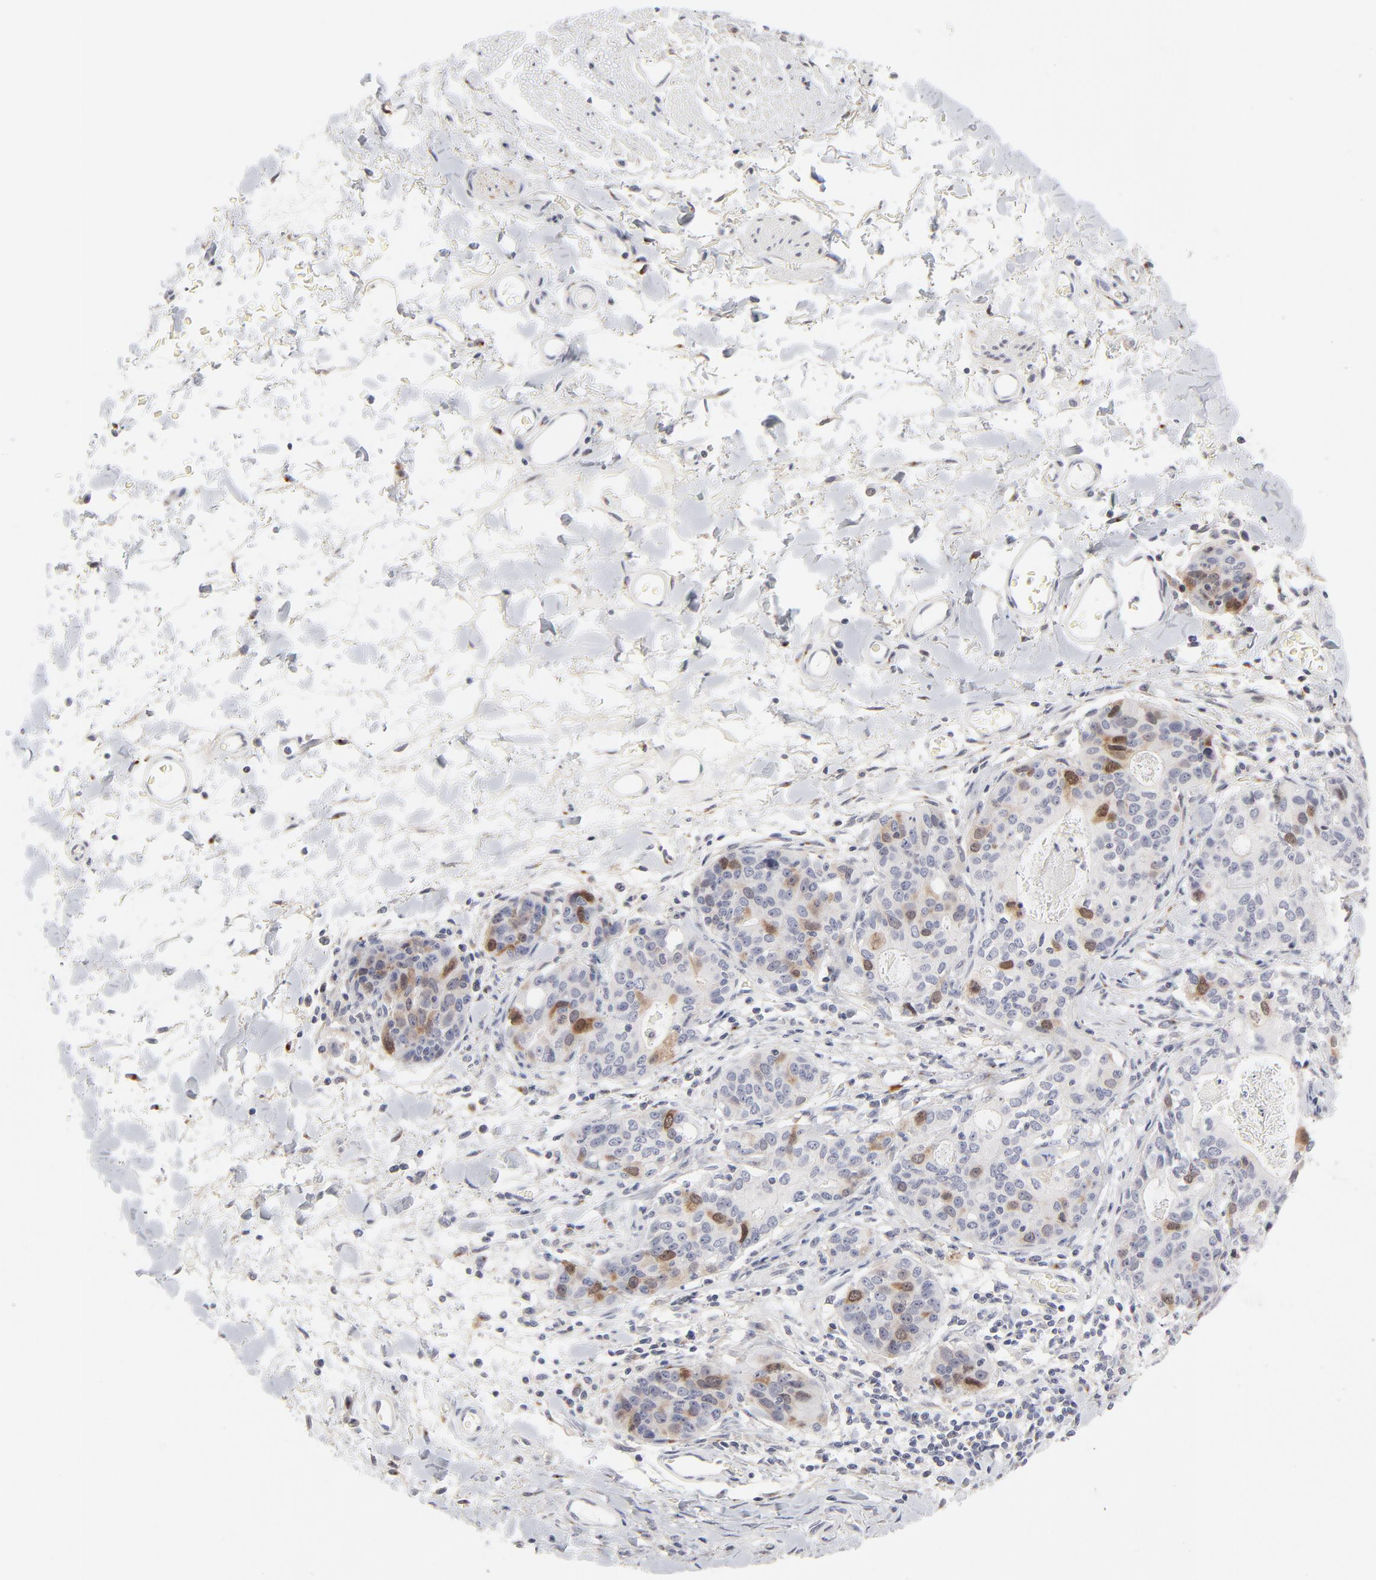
{"staining": {"intensity": "moderate", "quantity": "25%-75%", "location": "cytoplasmic/membranous,nuclear"}, "tissue": "stomach cancer", "cell_type": "Tumor cells", "image_type": "cancer", "snomed": [{"axis": "morphology", "description": "Adenocarcinoma, NOS"}, {"axis": "topography", "description": "Esophagus"}, {"axis": "topography", "description": "Stomach"}], "caption": "High-power microscopy captured an IHC image of stomach cancer (adenocarcinoma), revealing moderate cytoplasmic/membranous and nuclear expression in about 25%-75% of tumor cells.", "gene": "AURKA", "patient": {"sex": "male", "age": 74}}